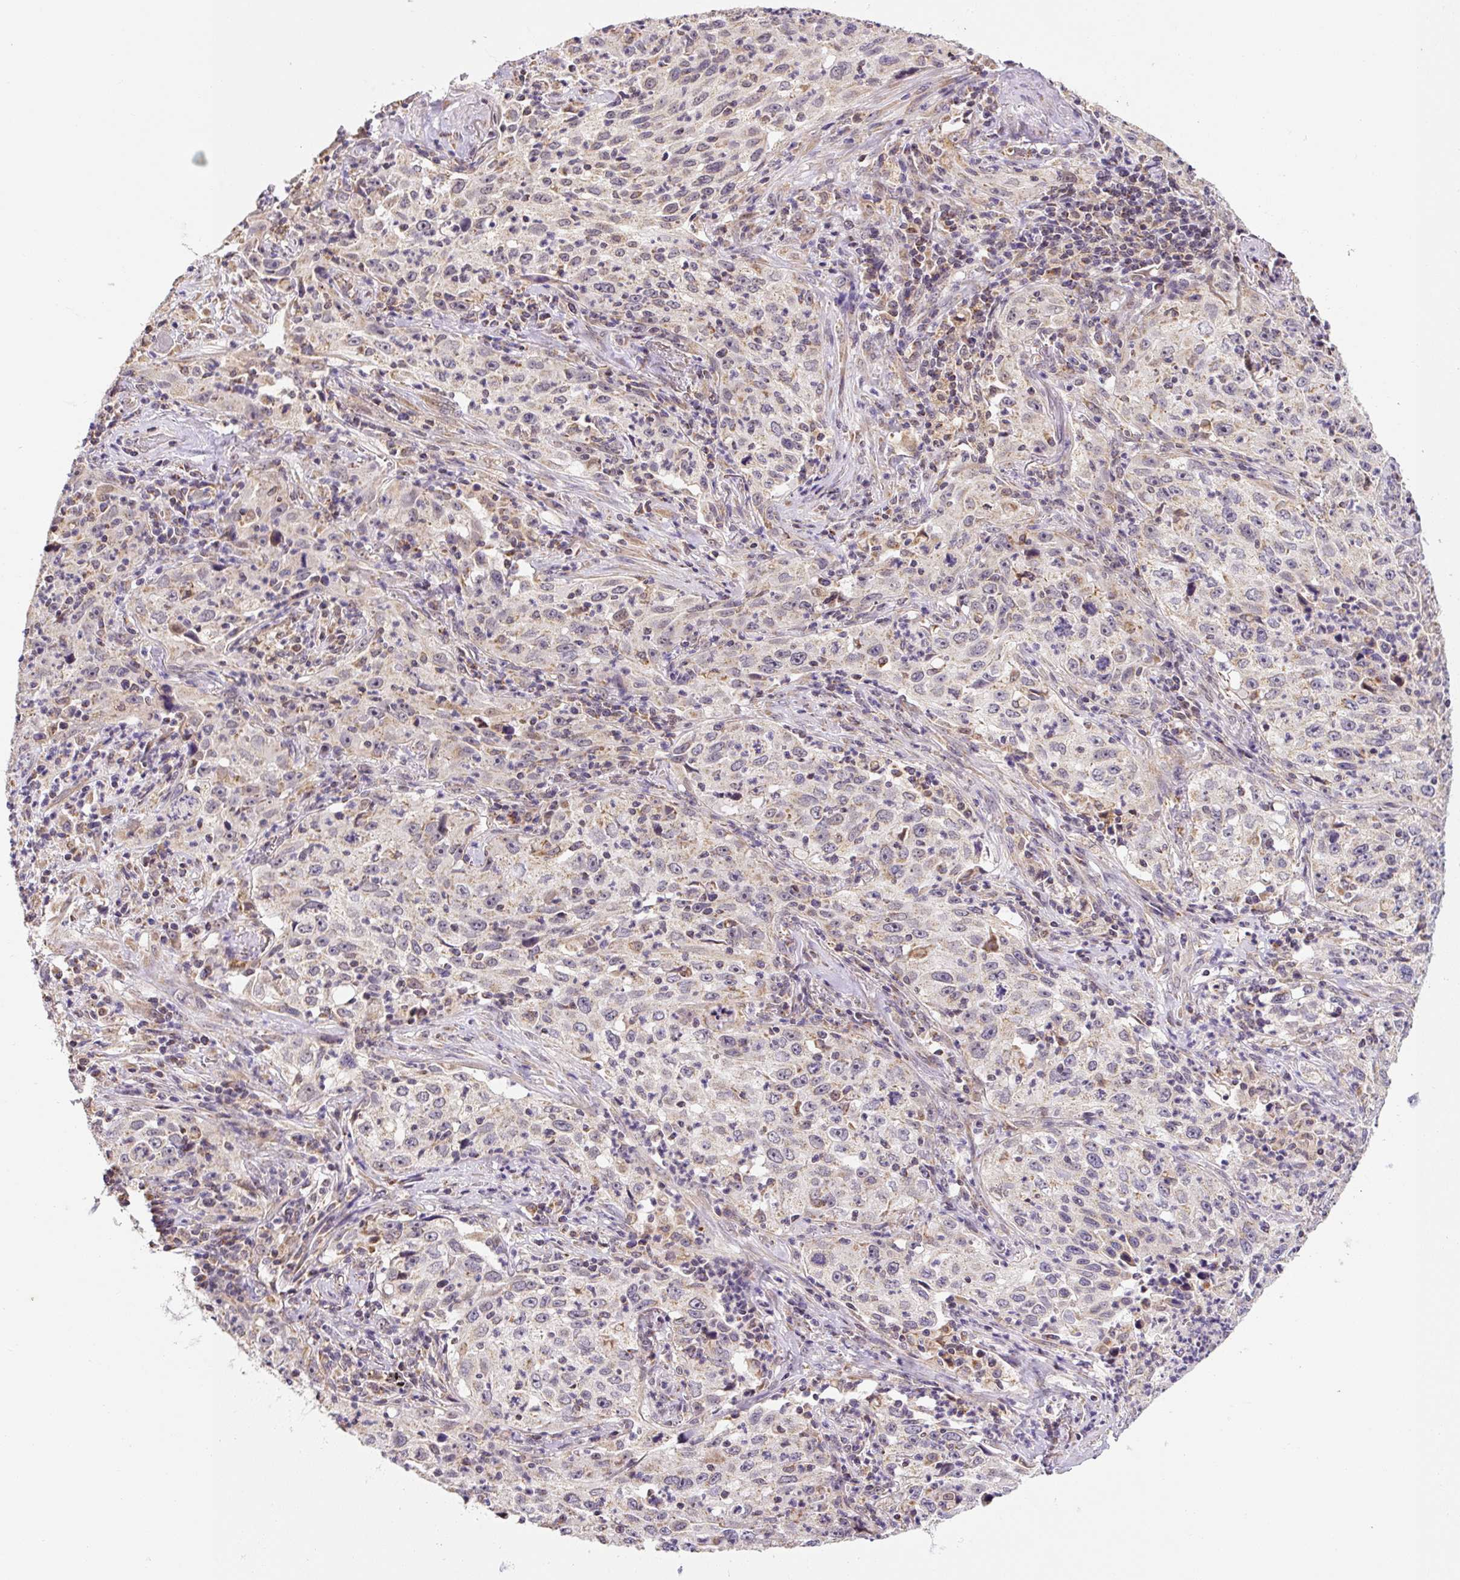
{"staining": {"intensity": "weak", "quantity": "25%-75%", "location": "cytoplasmic/membranous"}, "tissue": "lung cancer", "cell_type": "Tumor cells", "image_type": "cancer", "snomed": [{"axis": "morphology", "description": "Squamous cell carcinoma, NOS"}, {"axis": "topography", "description": "Lung"}], "caption": "IHC staining of squamous cell carcinoma (lung), which reveals low levels of weak cytoplasmic/membranous expression in approximately 25%-75% of tumor cells indicating weak cytoplasmic/membranous protein positivity. The staining was performed using DAB (brown) for protein detection and nuclei were counterstained in hematoxylin (blue).", "gene": "MFSD9", "patient": {"sex": "male", "age": 71}}